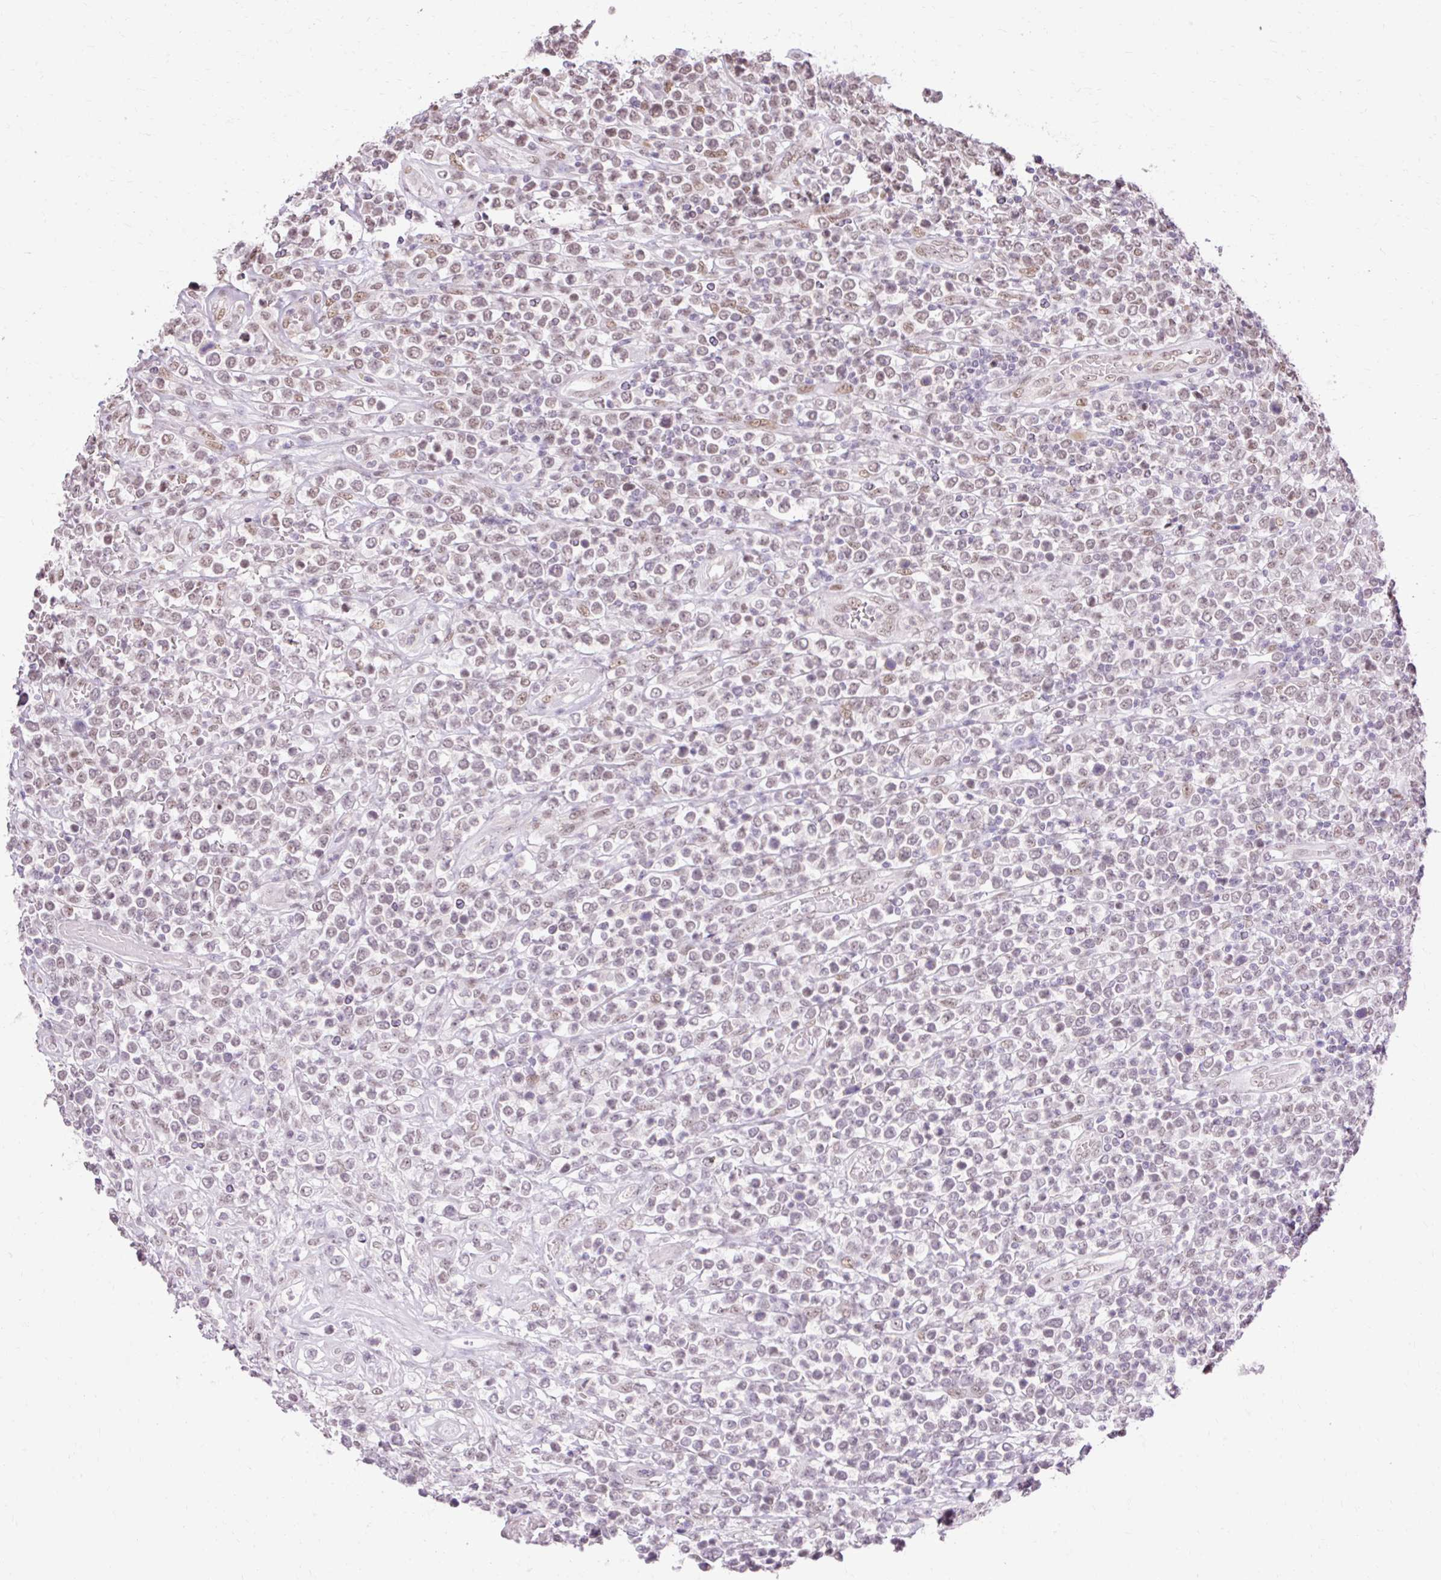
{"staining": {"intensity": "weak", "quantity": "<25%", "location": "nuclear"}, "tissue": "lymphoma", "cell_type": "Tumor cells", "image_type": "cancer", "snomed": [{"axis": "morphology", "description": "Malignant lymphoma, non-Hodgkin's type, High grade"}, {"axis": "topography", "description": "Soft tissue"}], "caption": "This histopathology image is of high-grade malignant lymphoma, non-Hodgkin's type stained with IHC to label a protein in brown with the nuclei are counter-stained blue. There is no staining in tumor cells.", "gene": "NPIPB12", "patient": {"sex": "female", "age": 56}}